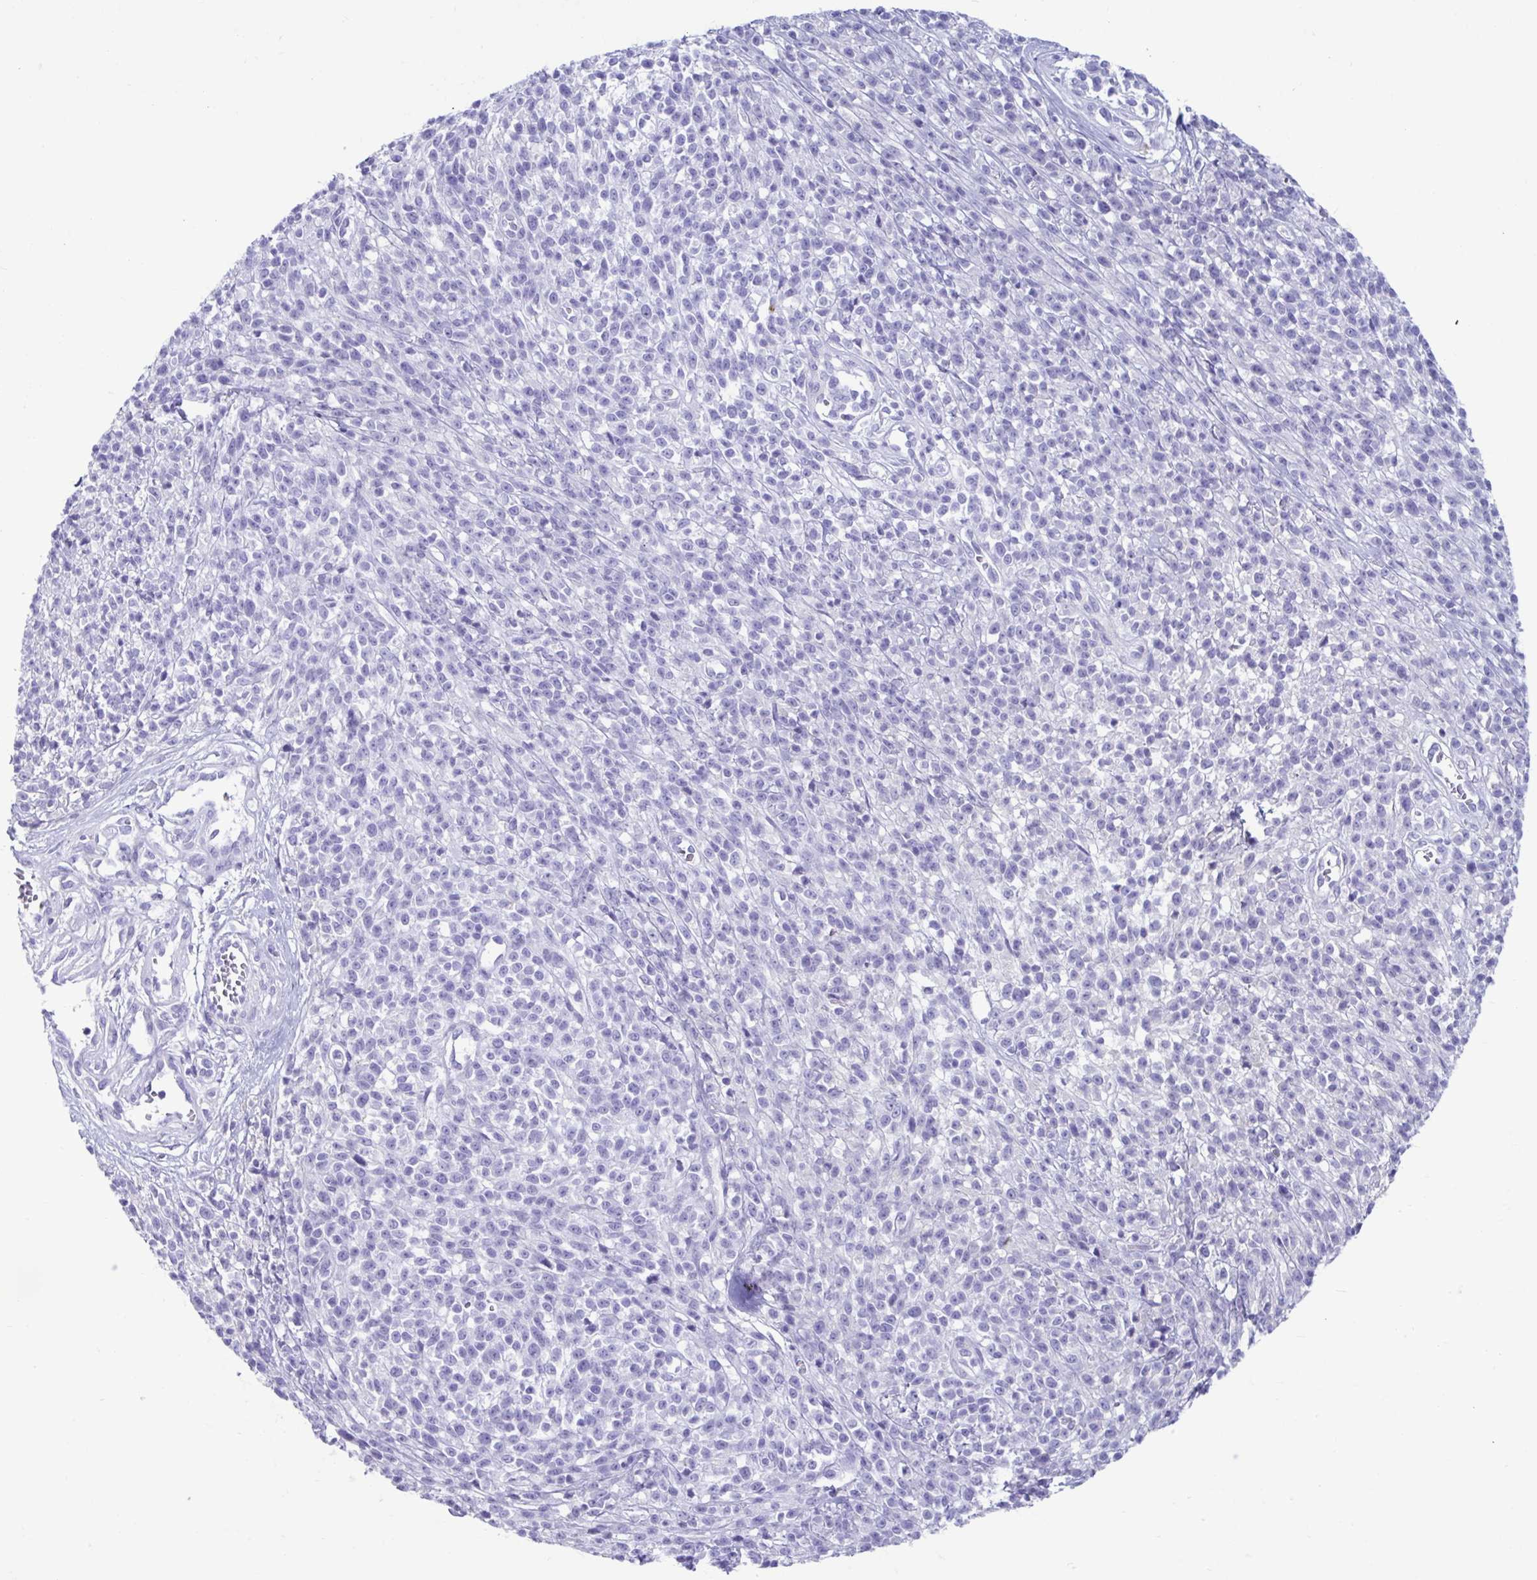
{"staining": {"intensity": "negative", "quantity": "none", "location": "none"}, "tissue": "melanoma", "cell_type": "Tumor cells", "image_type": "cancer", "snomed": [{"axis": "morphology", "description": "Malignant melanoma, NOS"}, {"axis": "topography", "description": "Skin"}, {"axis": "topography", "description": "Skin of trunk"}], "caption": "DAB immunohistochemical staining of human melanoma shows no significant staining in tumor cells.", "gene": "SMIM9", "patient": {"sex": "male", "age": 74}}